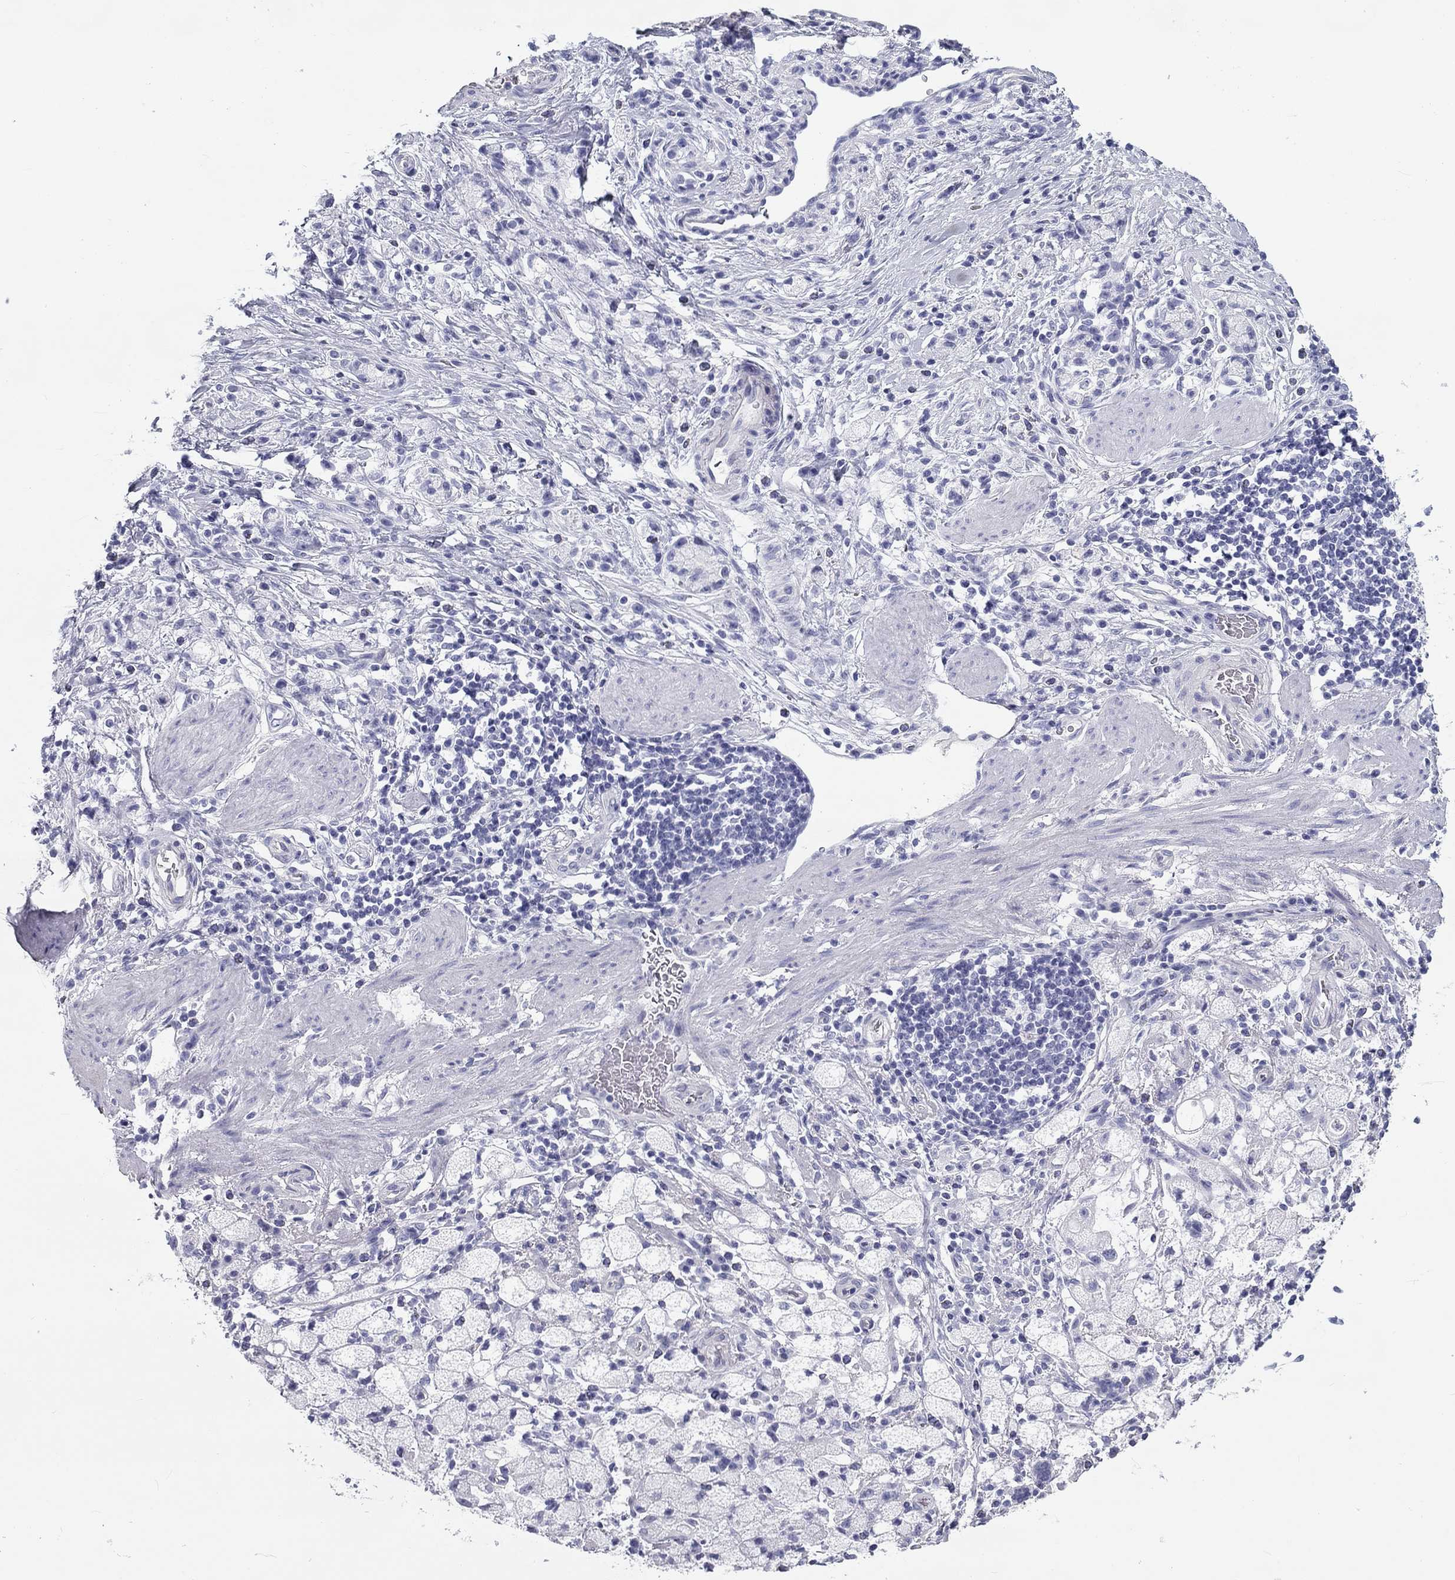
{"staining": {"intensity": "negative", "quantity": "none", "location": "none"}, "tissue": "stomach cancer", "cell_type": "Tumor cells", "image_type": "cancer", "snomed": [{"axis": "morphology", "description": "Adenocarcinoma, NOS"}, {"axis": "topography", "description": "Stomach"}], "caption": "Tumor cells show no significant protein expression in adenocarcinoma (stomach).", "gene": "DNALI1", "patient": {"sex": "male", "age": 58}}